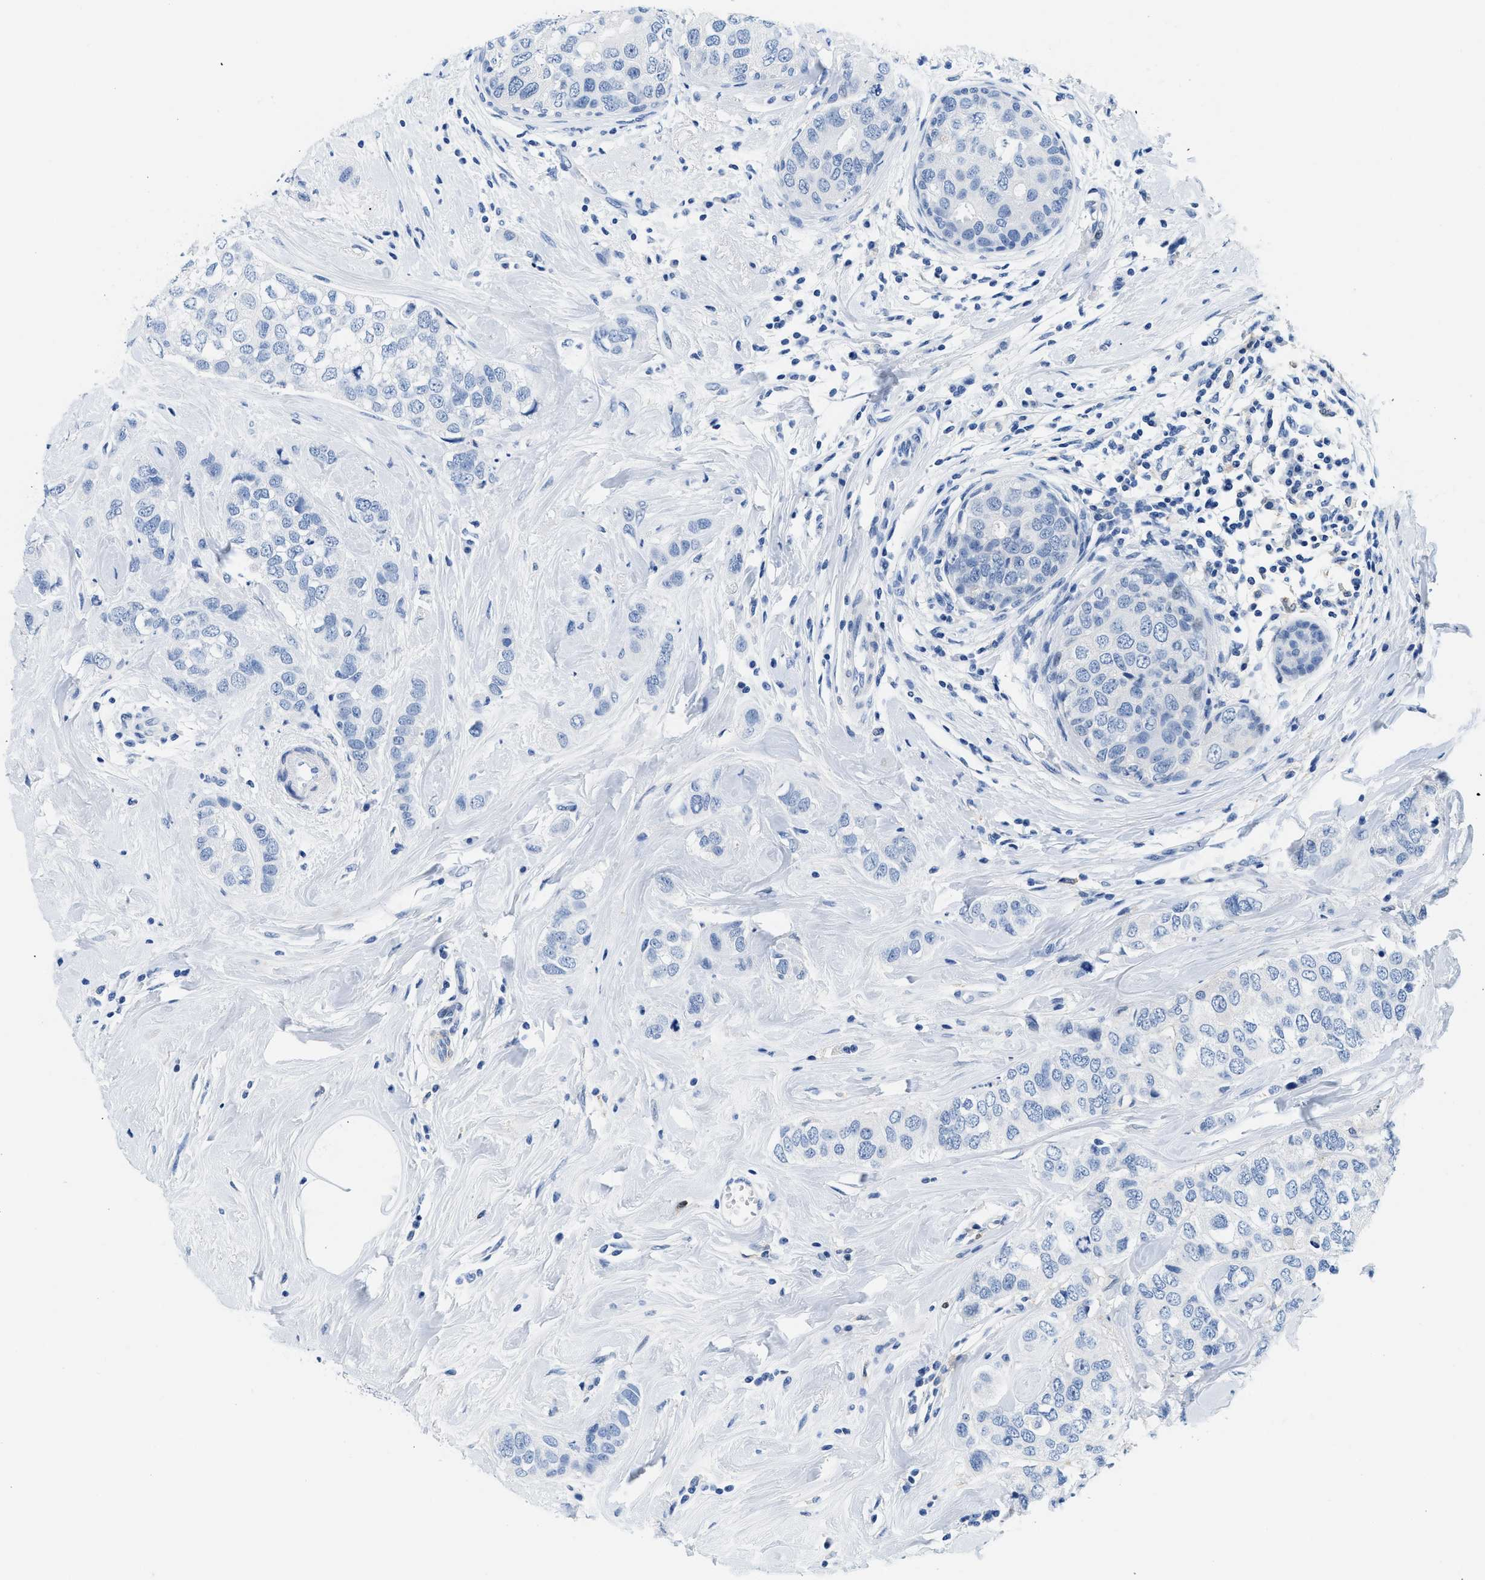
{"staining": {"intensity": "negative", "quantity": "none", "location": "none"}, "tissue": "breast cancer", "cell_type": "Tumor cells", "image_type": "cancer", "snomed": [{"axis": "morphology", "description": "Duct carcinoma"}, {"axis": "topography", "description": "Breast"}], "caption": "This is an IHC histopathology image of breast cancer. There is no expression in tumor cells.", "gene": "GSN", "patient": {"sex": "female", "age": 50}}